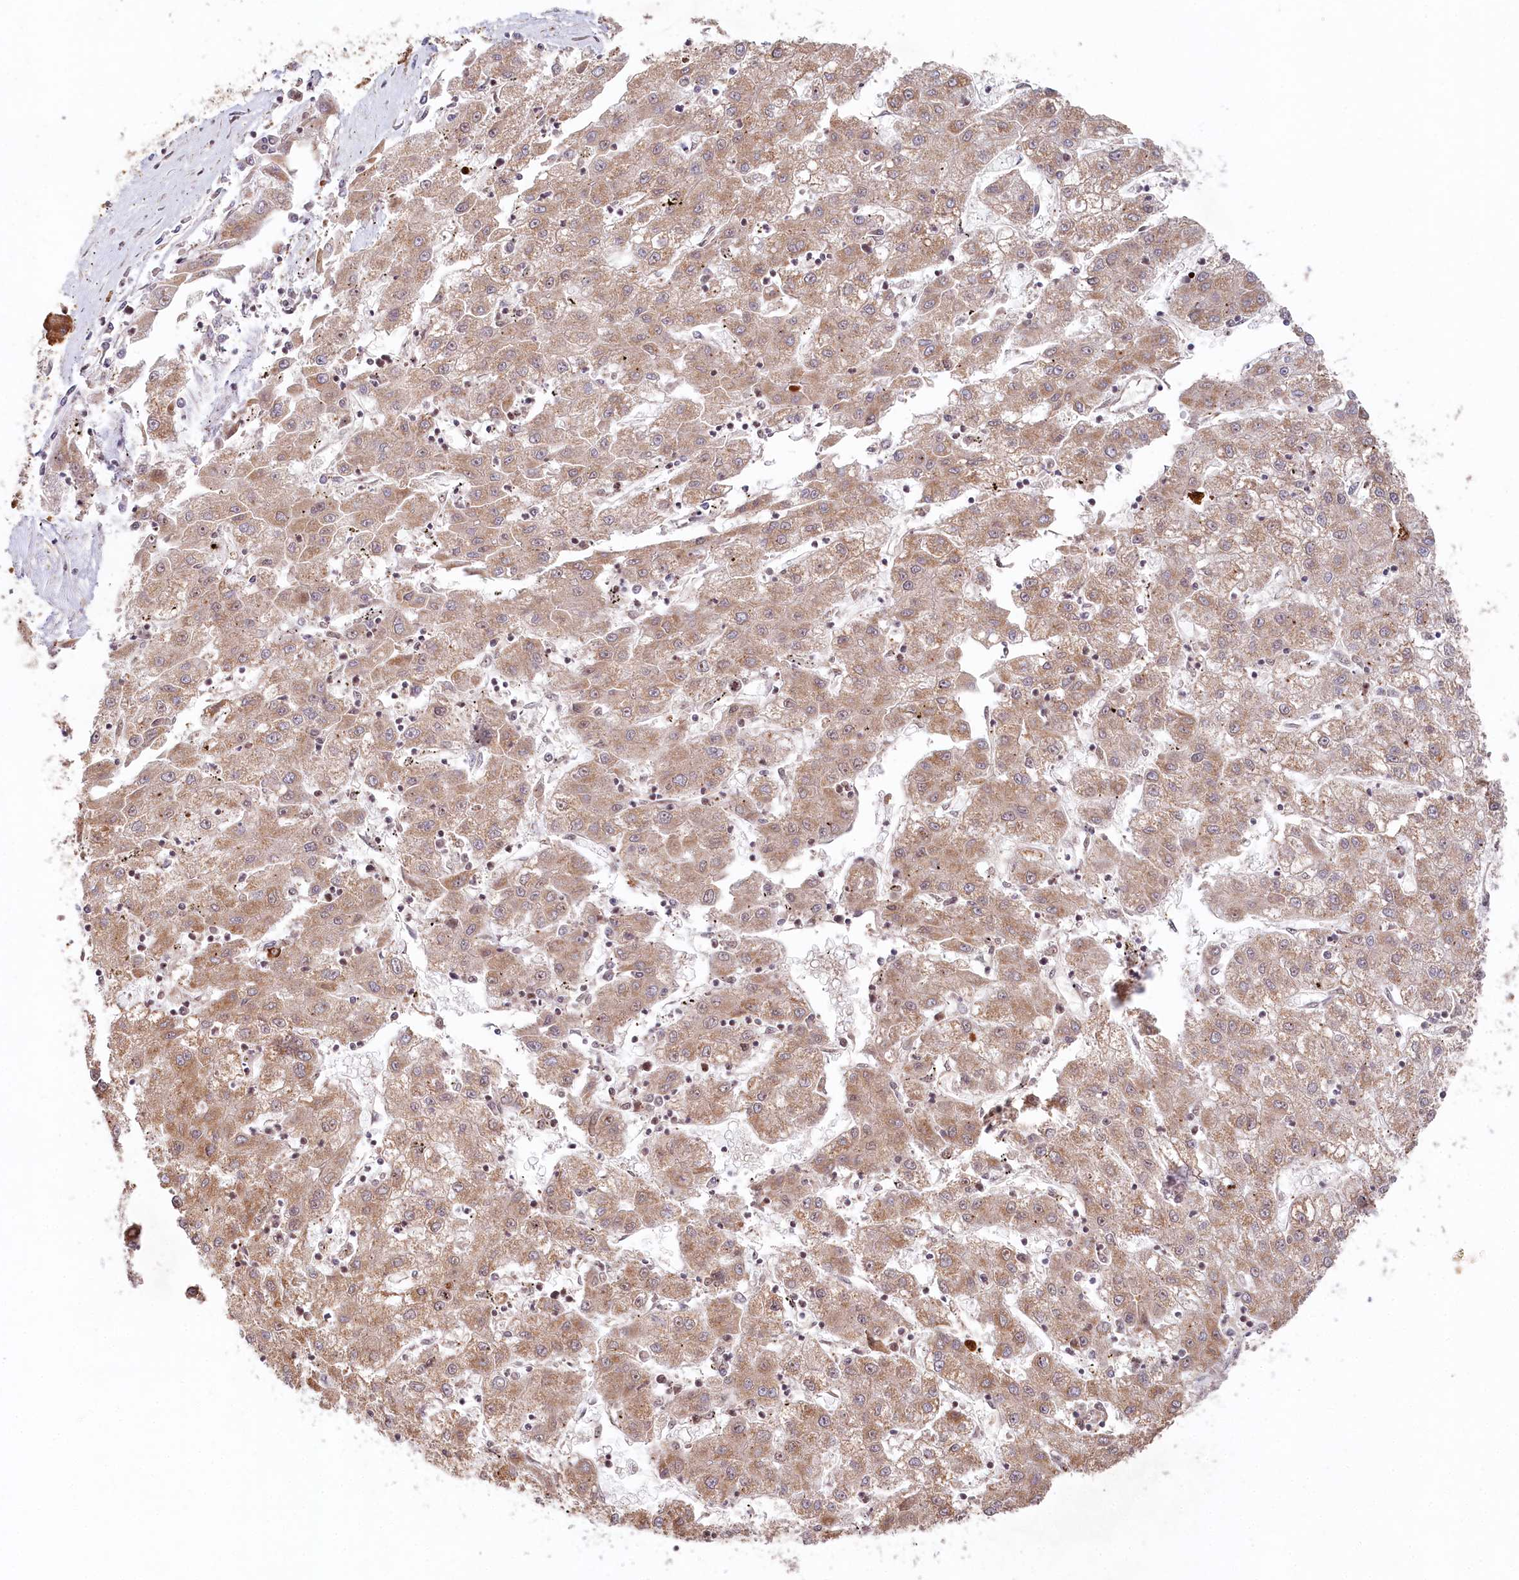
{"staining": {"intensity": "moderate", "quantity": "25%-75%", "location": "cytoplasmic/membranous"}, "tissue": "liver cancer", "cell_type": "Tumor cells", "image_type": "cancer", "snomed": [{"axis": "morphology", "description": "Carcinoma, Hepatocellular, NOS"}, {"axis": "topography", "description": "Liver"}], "caption": "Immunohistochemistry (IHC) staining of hepatocellular carcinoma (liver), which displays medium levels of moderate cytoplasmic/membranous staining in about 25%-75% of tumor cells indicating moderate cytoplasmic/membranous protein positivity. The staining was performed using DAB (3,3'-diaminobenzidine) (brown) for protein detection and nuclei were counterstained in hematoxylin (blue).", "gene": "WAPL", "patient": {"sex": "male", "age": 72}}